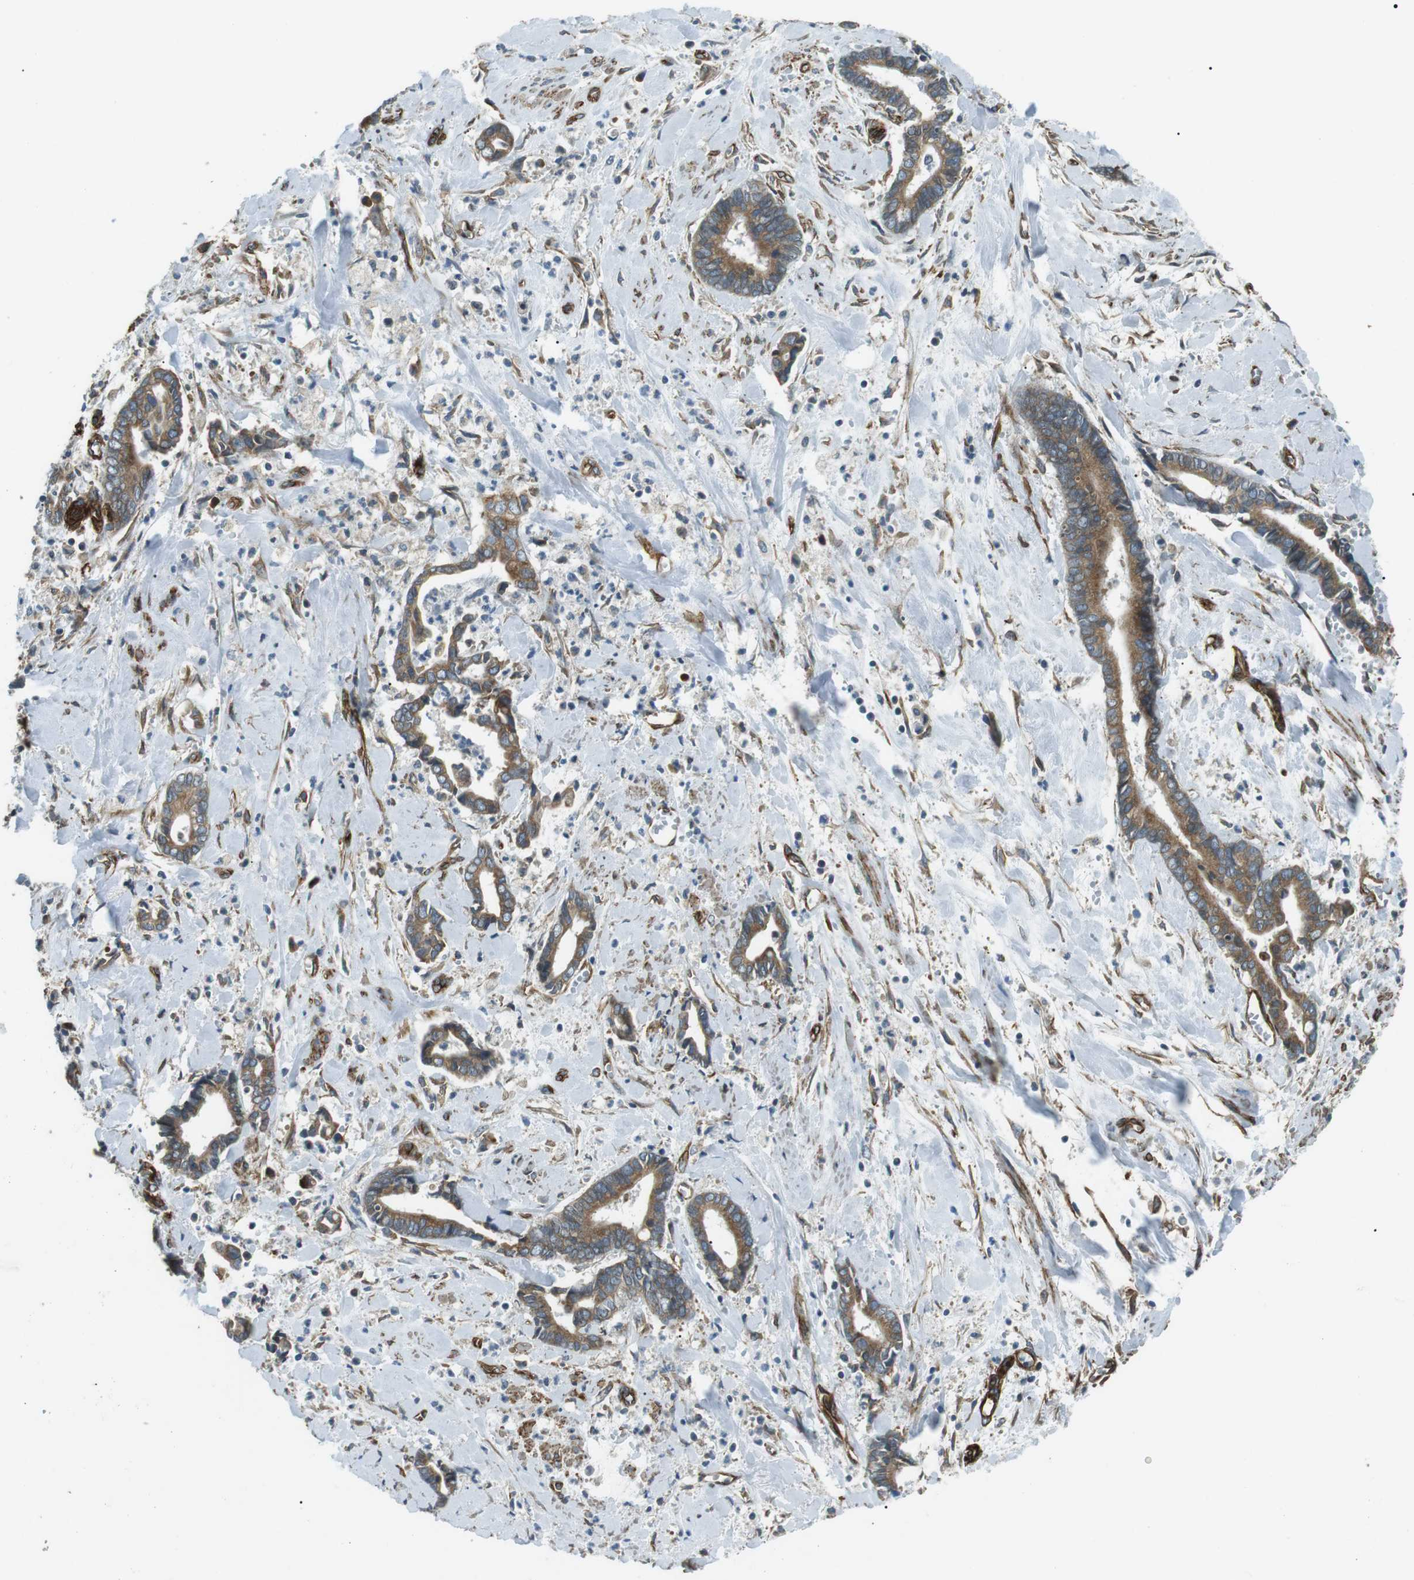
{"staining": {"intensity": "moderate", "quantity": ">75%", "location": "cytoplasmic/membranous"}, "tissue": "cervical cancer", "cell_type": "Tumor cells", "image_type": "cancer", "snomed": [{"axis": "morphology", "description": "Adenocarcinoma, NOS"}, {"axis": "topography", "description": "Cervix"}], "caption": "A micrograph of human cervical adenocarcinoma stained for a protein reveals moderate cytoplasmic/membranous brown staining in tumor cells.", "gene": "ODR4", "patient": {"sex": "female", "age": 44}}